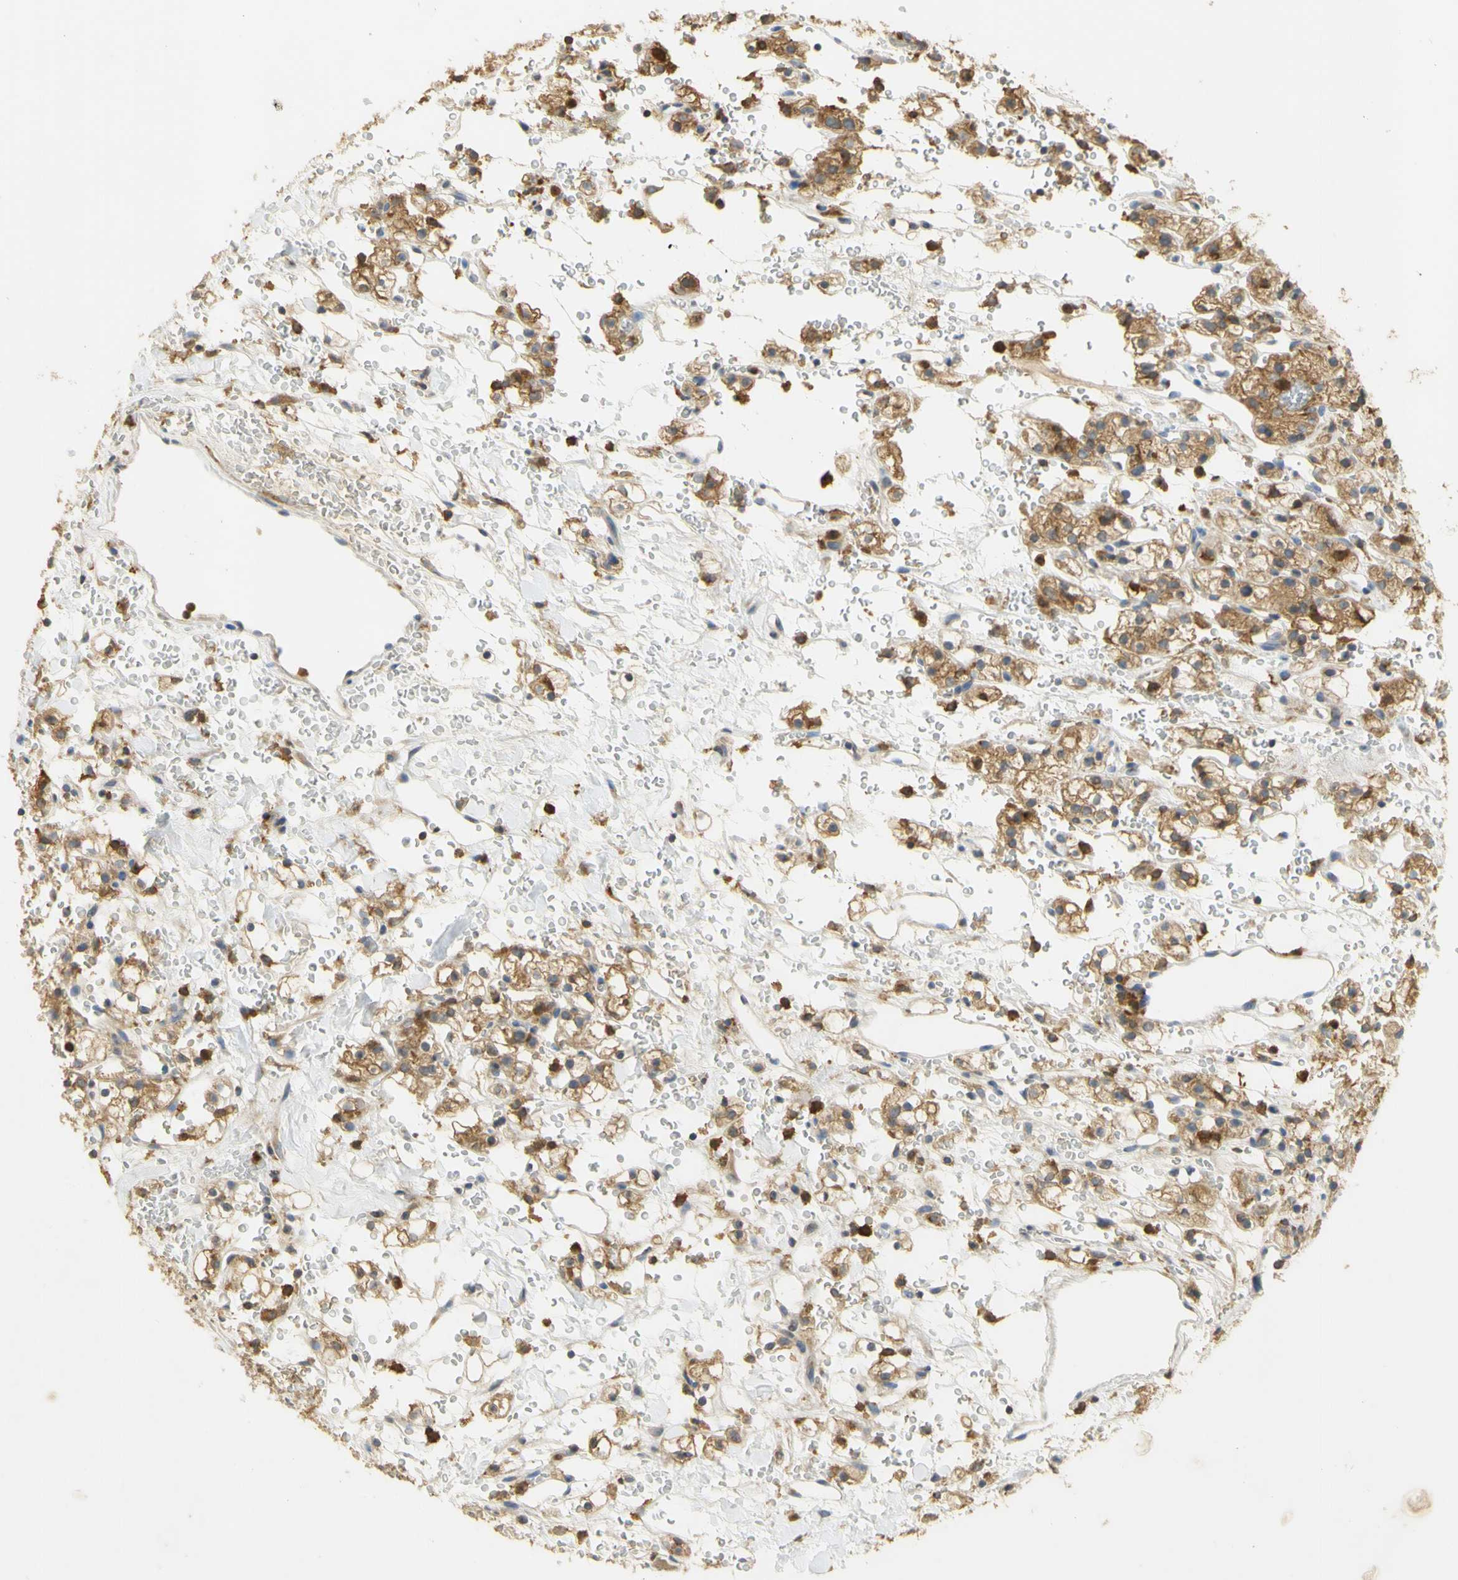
{"staining": {"intensity": "moderate", "quantity": ">75%", "location": "cytoplasmic/membranous"}, "tissue": "renal cancer", "cell_type": "Tumor cells", "image_type": "cancer", "snomed": [{"axis": "morphology", "description": "Adenocarcinoma, NOS"}, {"axis": "topography", "description": "Kidney"}], "caption": "Brown immunohistochemical staining in renal cancer shows moderate cytoplasmic/membranous expression in approximately >75% of tumor cells.", "gene": "PAK1", "patient": {"sex": "male", "age": 61}}